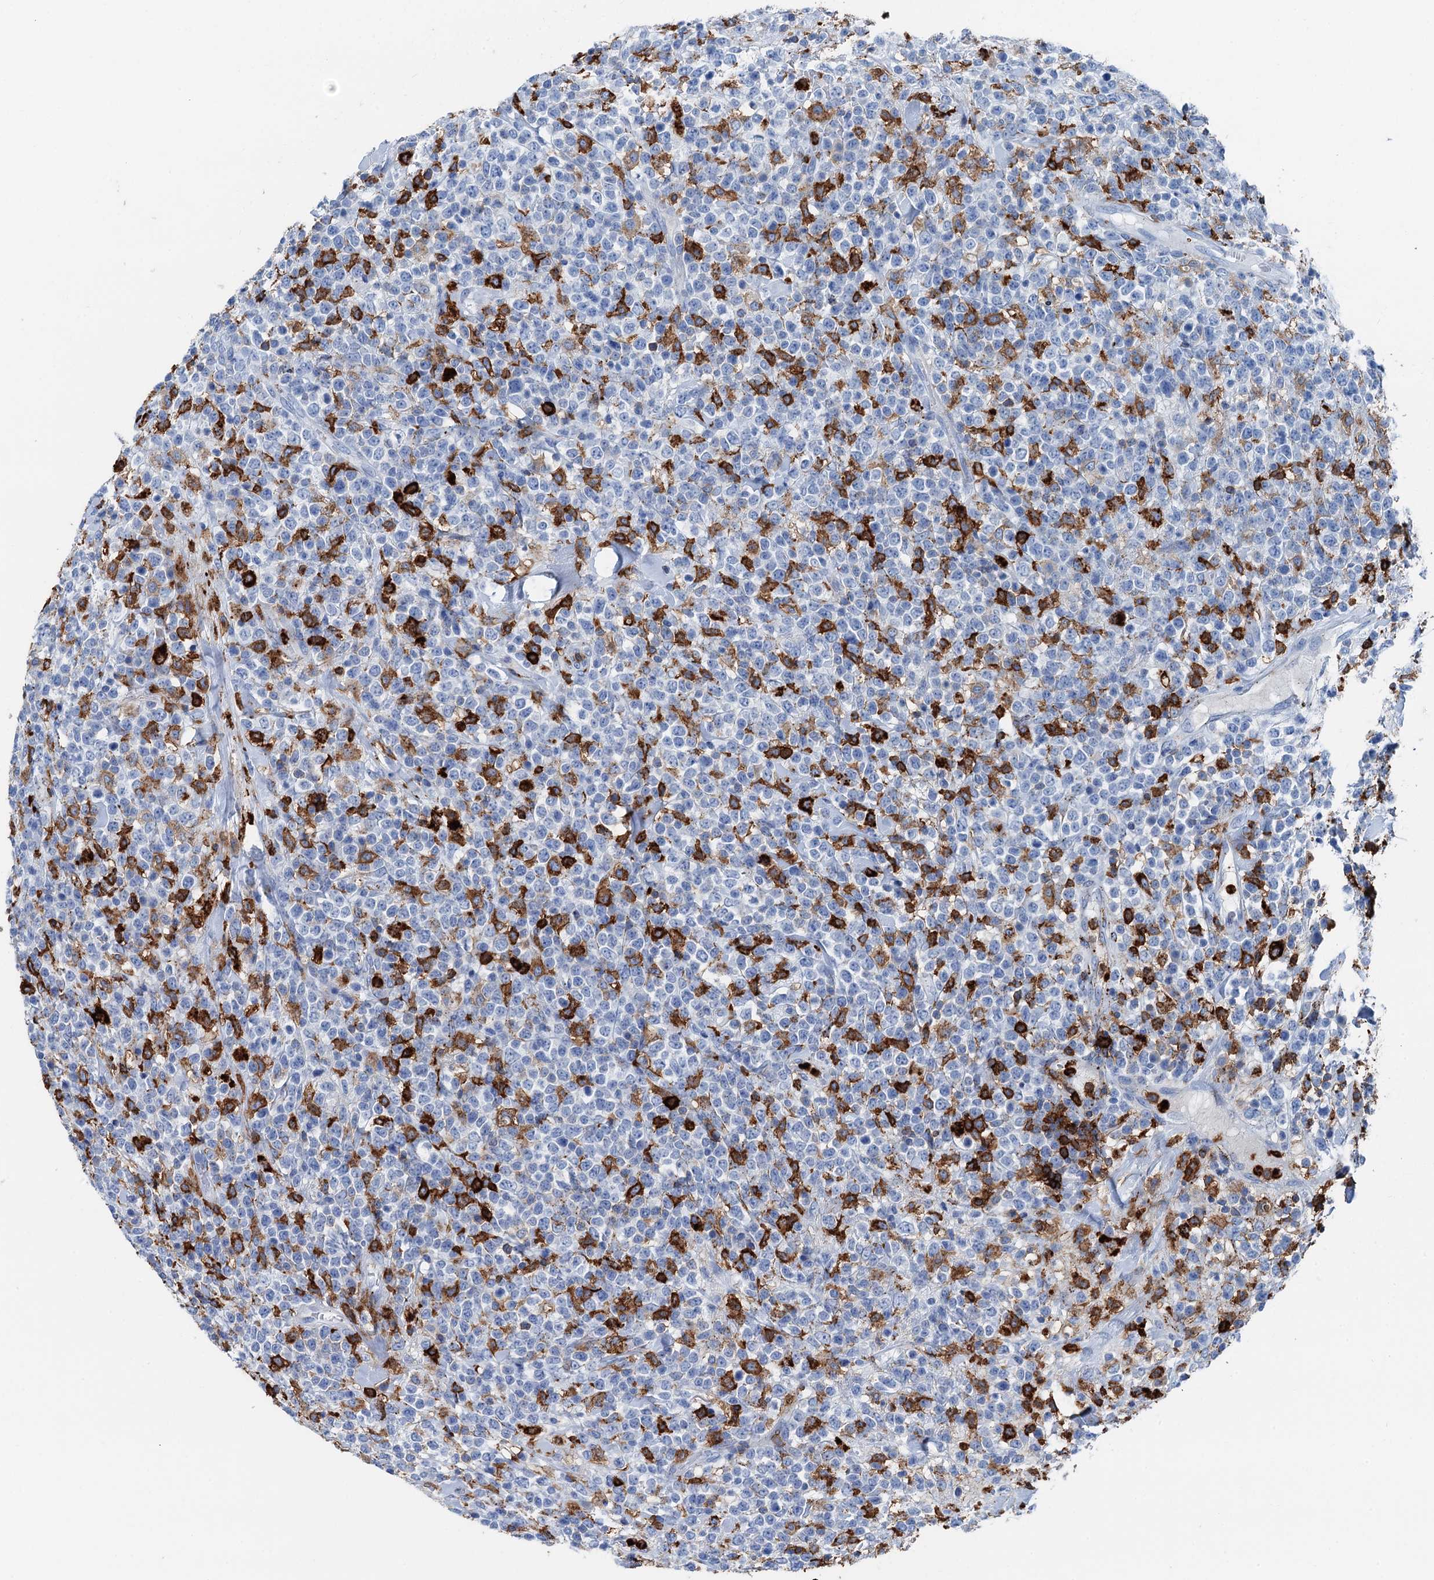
{"staining": {"intensity": "negative", "quantity": "none", "location": "none"}, "tissue": "lymphoma", "cell_type": "Tumor cells", "image_type": "cancer", "snomed": [{"axis": "morphology", "description": "Malignant lymphoma, non-Hodgkin's type, High grade"}, {"axis": "topography", "description": "Colon"}], "caption": "Immunohistochemistry (IHC) histopathology image of neoplastic tissue: high-grade malignant lymphoma, non-Hodgkin's type stained with DAB reveals no significant protein expression in tumor cells.", "gene": "PLAC8", "patient": {"sex": "female", "age": 53}}